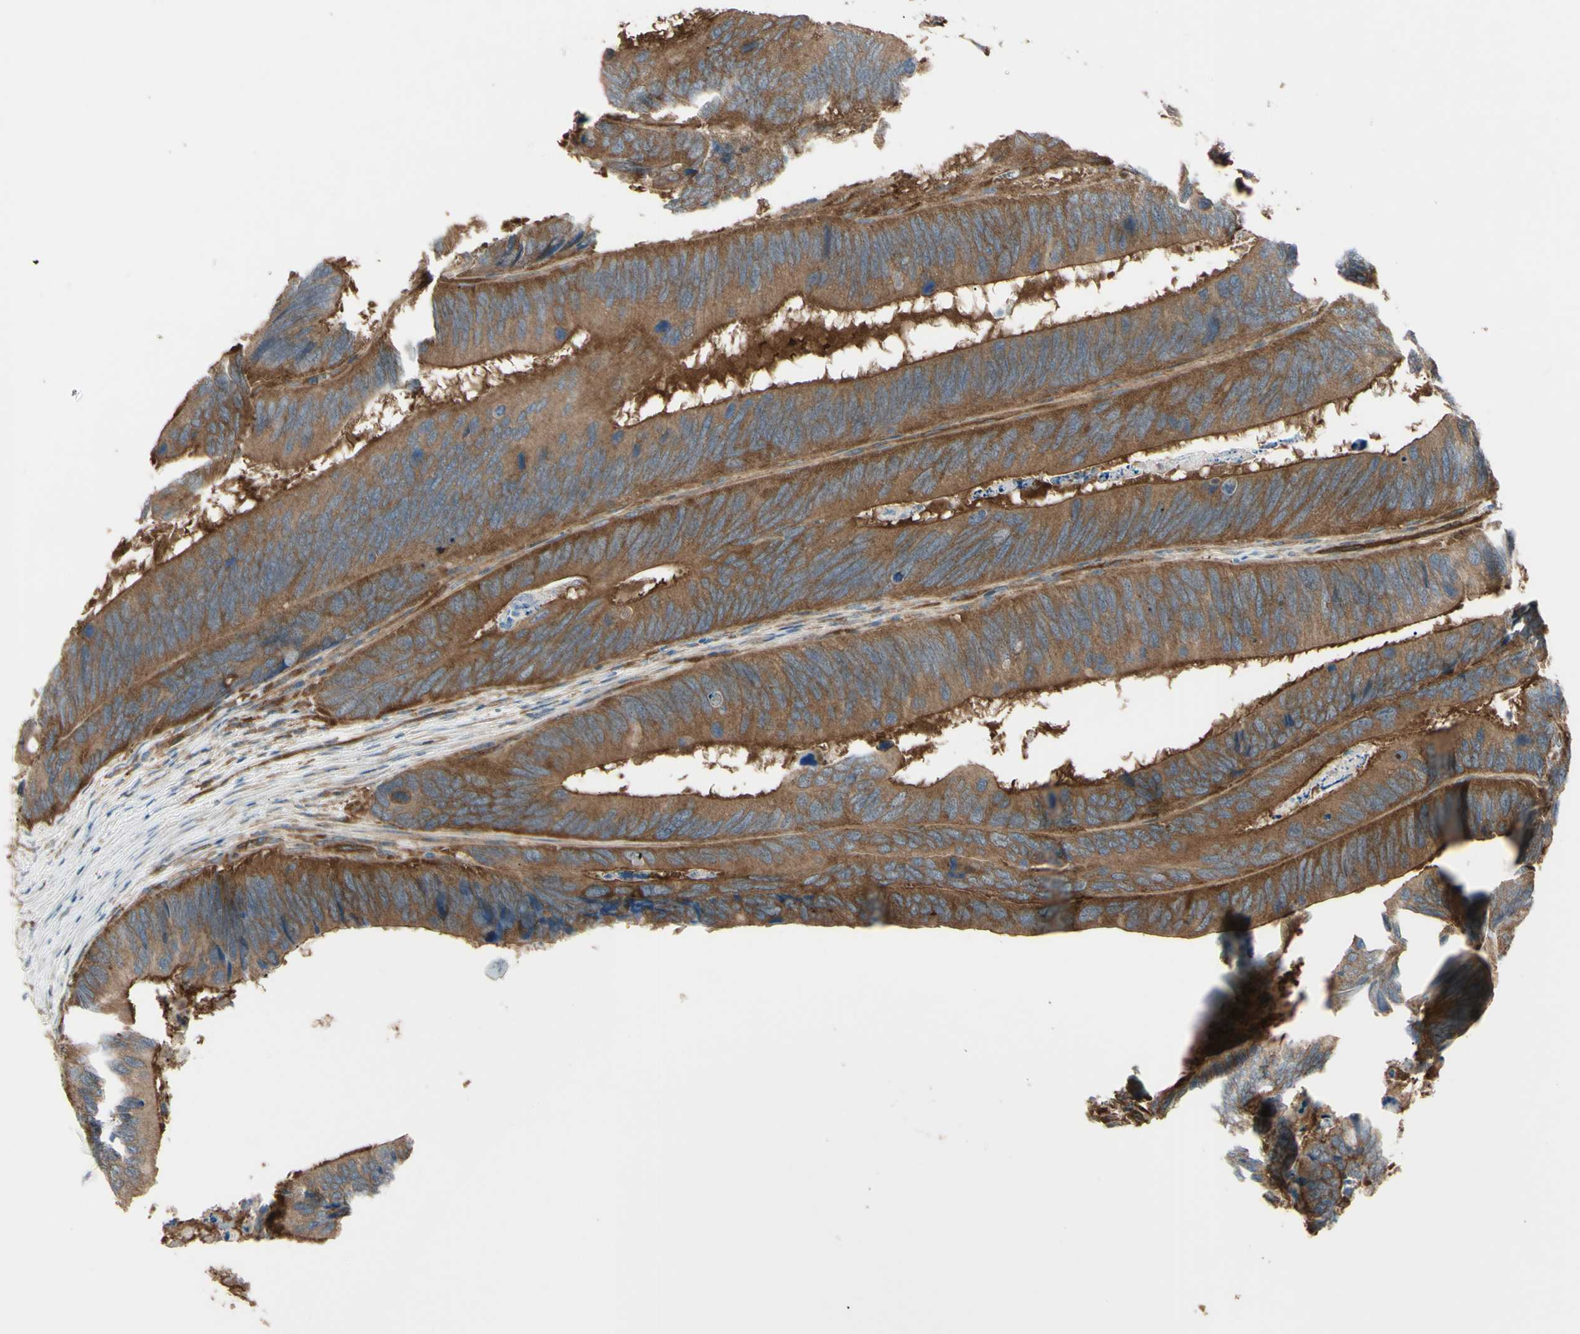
{"staining": {"intensity": "strong", "quantity": ">75%", "location": "cytoplasmic/membranous"}, "tissue": "colorectal cancer", "cell_type": "Tumor cells", "image_type": "cancer", "snomed": [{"axis": "morphology", "description": "Adenocarcinoma, NOS"}, {"axis": "topography", "description": "Colon"}], "caption": "Protein analysis of colorectal adenocarcinoma tissue shows strong cytoplasmic/membranous positivity in about >75% of tumor cells.", "gene": "PTPN12", "patient": {"sex": "male", "age": 72}}